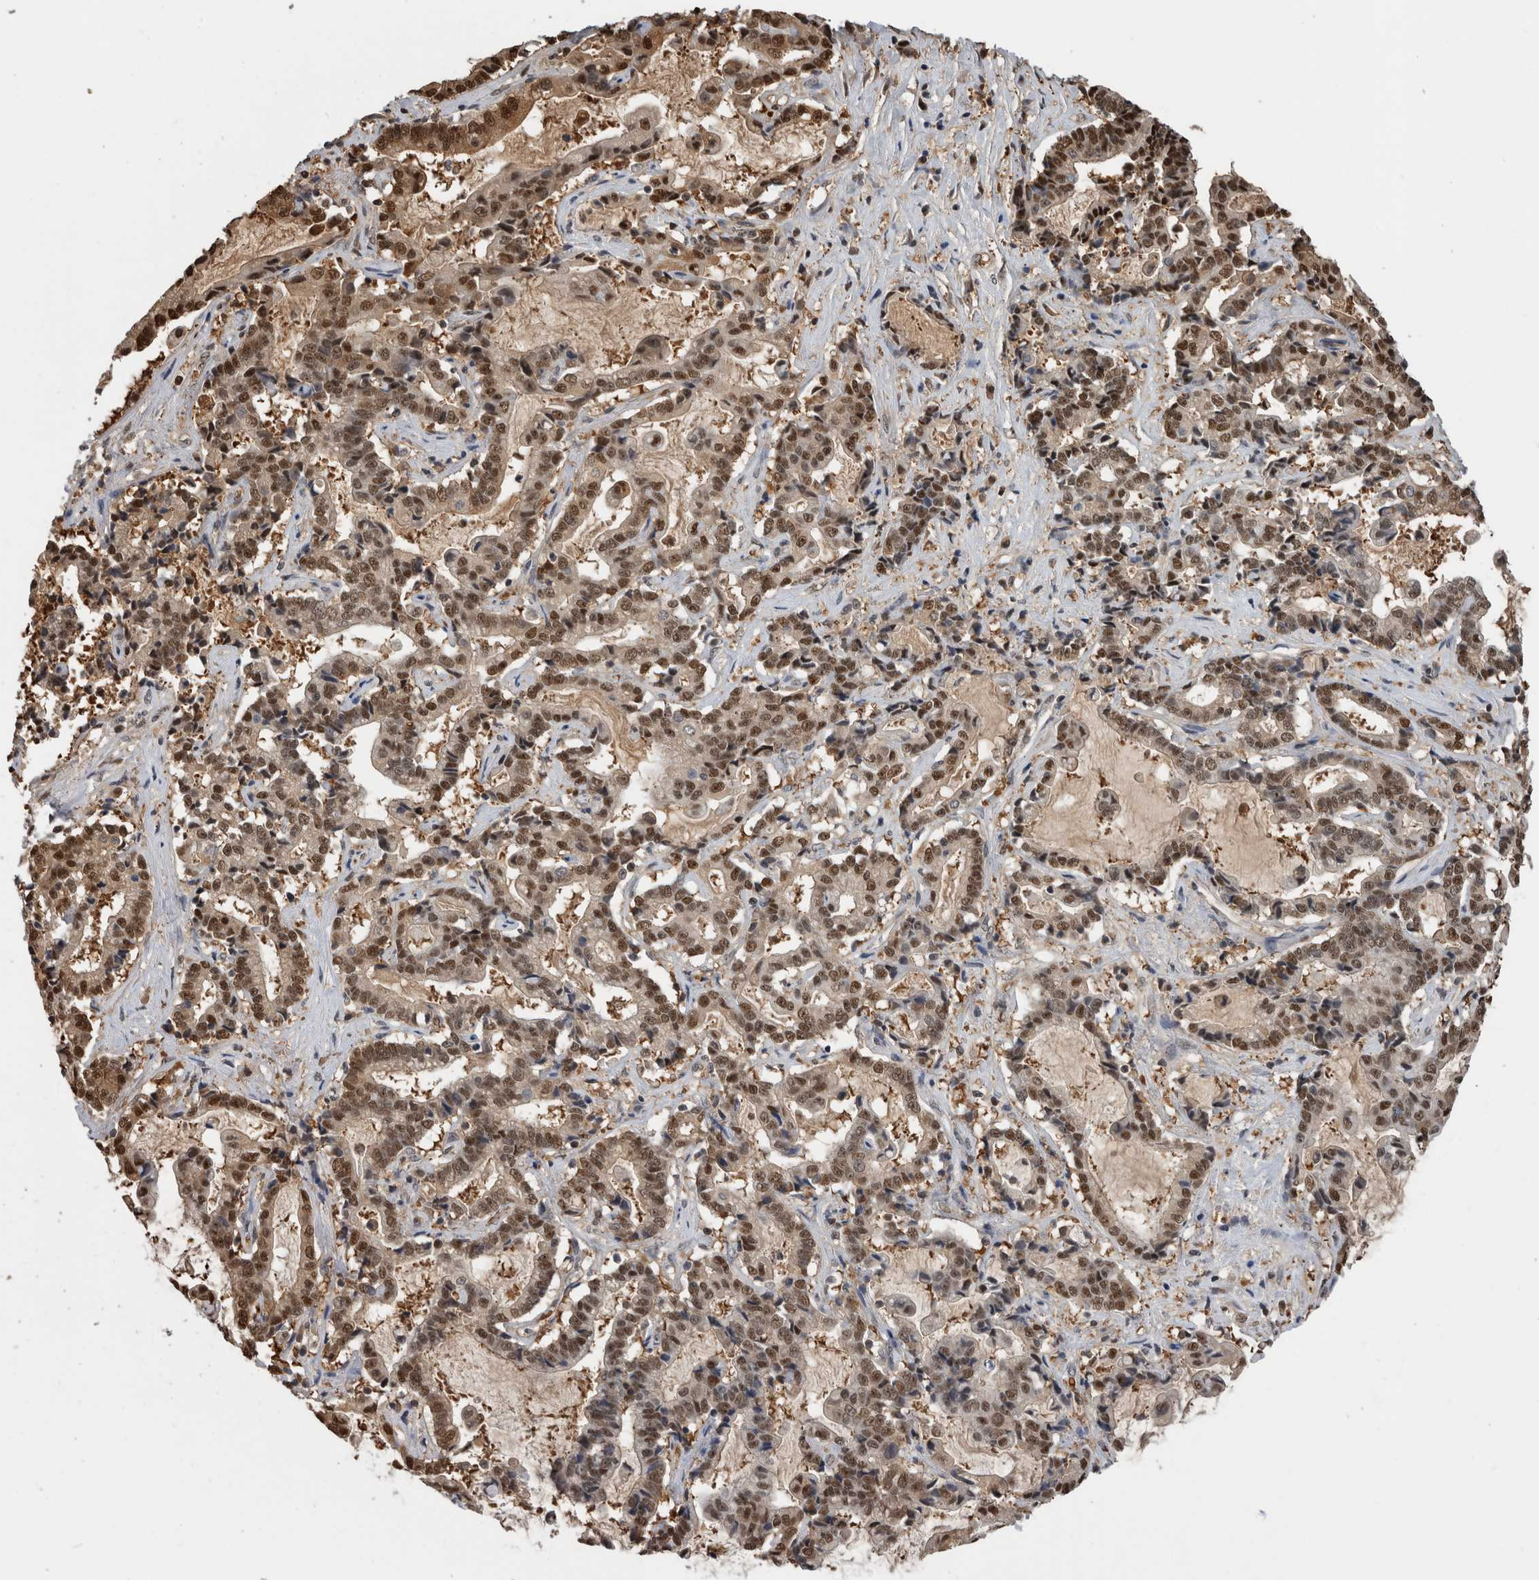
{"staining": {"intensity": "moderate", "quantity": ">75%", "location": "nuclear"}, "tissue": "liver cancer", "cell_type": "Tumor cells", "image_type": "cancer", "snomed": [{"axis": "morphology", "description": "Cholangiocarcinoma"}, {"axis": "topography", "description": "Liver"}], "caption": "Brown immunohistochemical staining in liver cholangiocarcinoma displays moderate nuclear positivity in about >75% of tumor cells. Nuclei are stained in blue.", "gene": "TDRD7", "patient": {"sex": "male", "age": 57}}